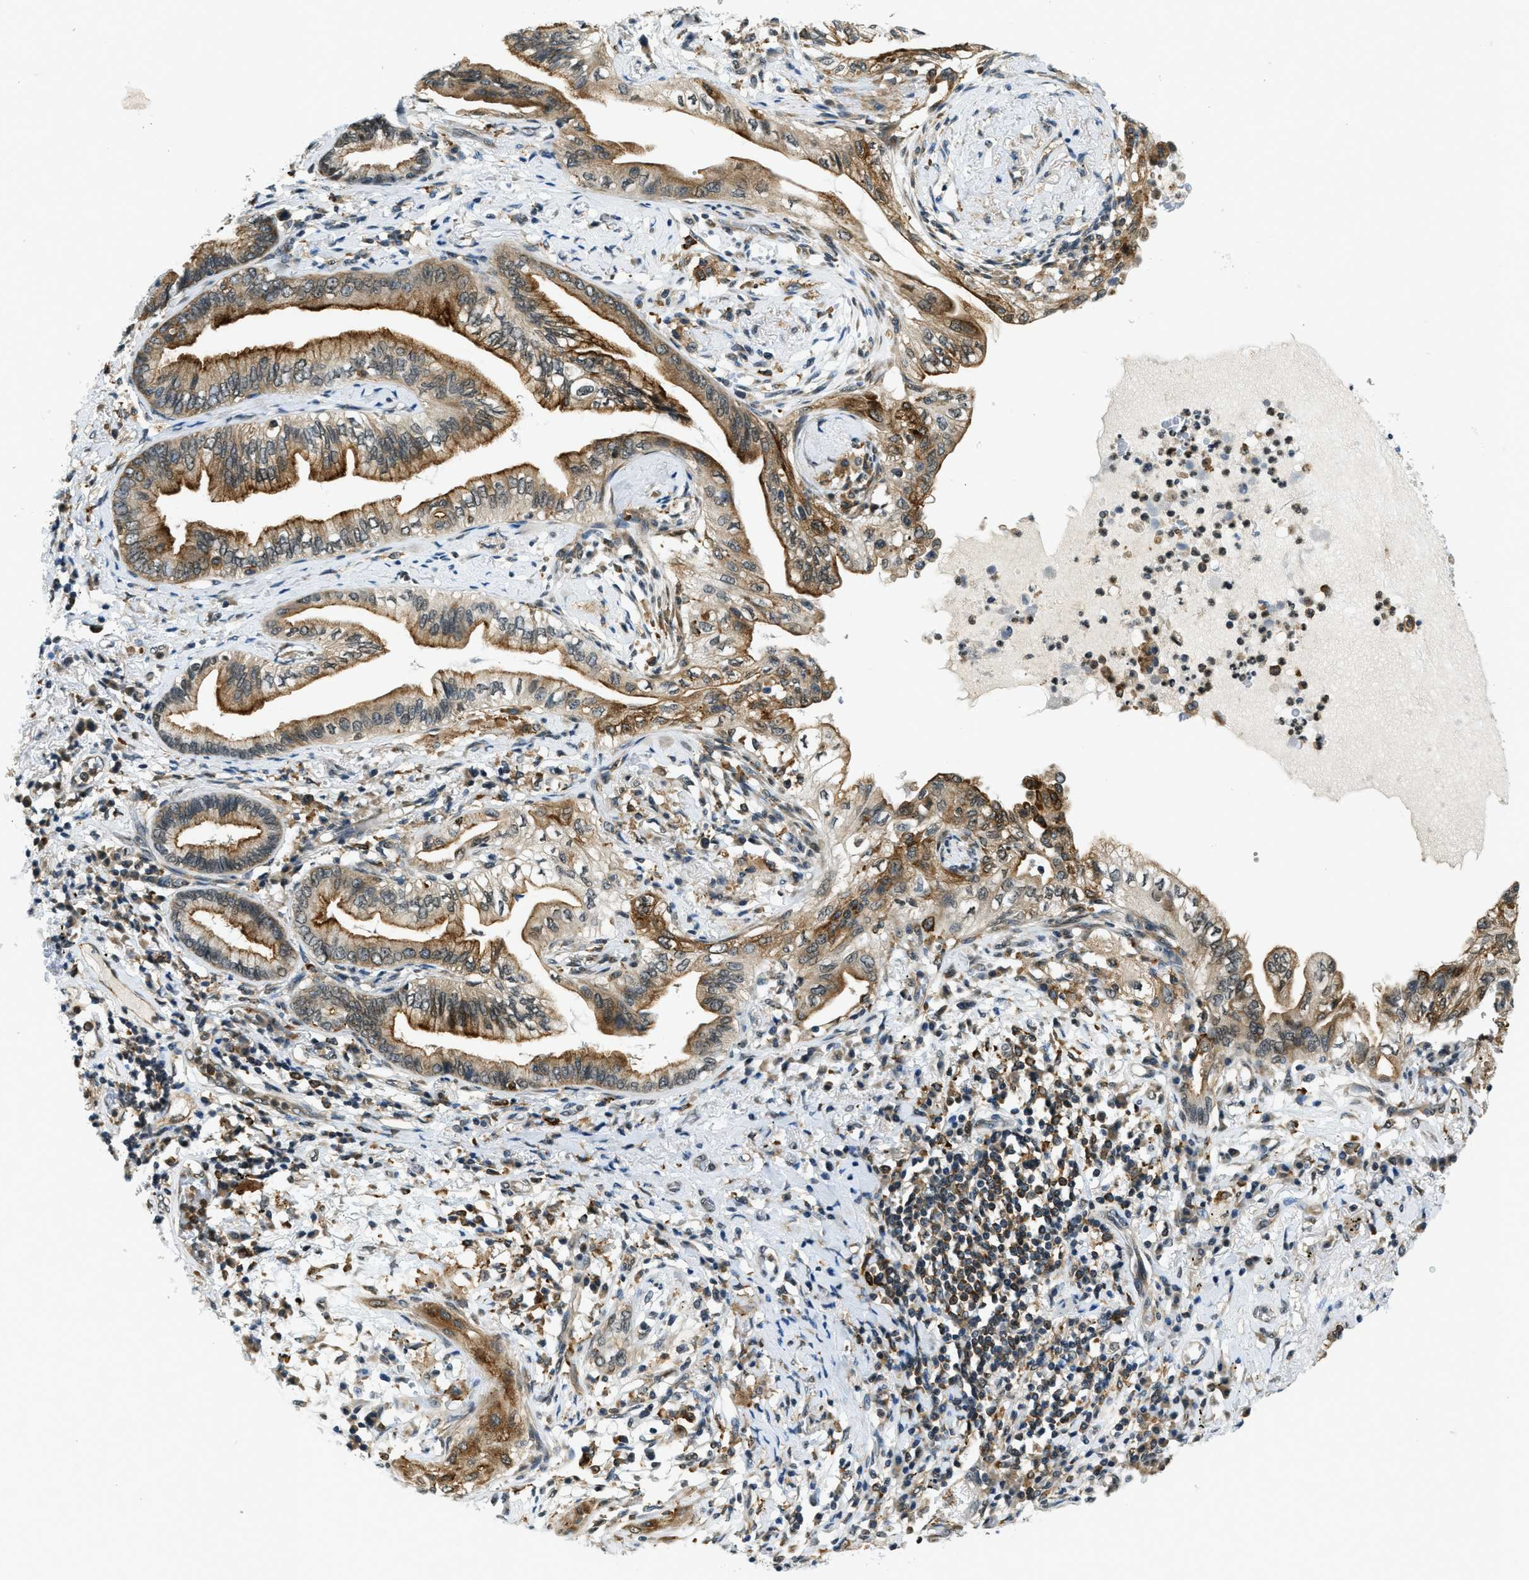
{"staining": {"intensity": "moderate", "quantity": ">75%", "location": "cytoplasmic/membranous"}, "tissue": "lung cancer", "cell_type": "Tumor cells", "image_type": "cancer", "snomed": [{"axis": "morphology", "description": "Normal tissue, NOS"}, {"axis": "morphology", "description": "Adenocarcinoma, NOS"}, {"axis": "topography", "description": "Bronchus"}, {"axis": "topography", "description": "Lung"}], "caption": "There is medium levels of moderate cytoplasmic/membranous expression in tumor cells of lung cancer, as demonstrated by immunohistochemical staining (brown color).", "gene": "RAB11FIP1", "patient": {"sex": "female", "age": 70}}